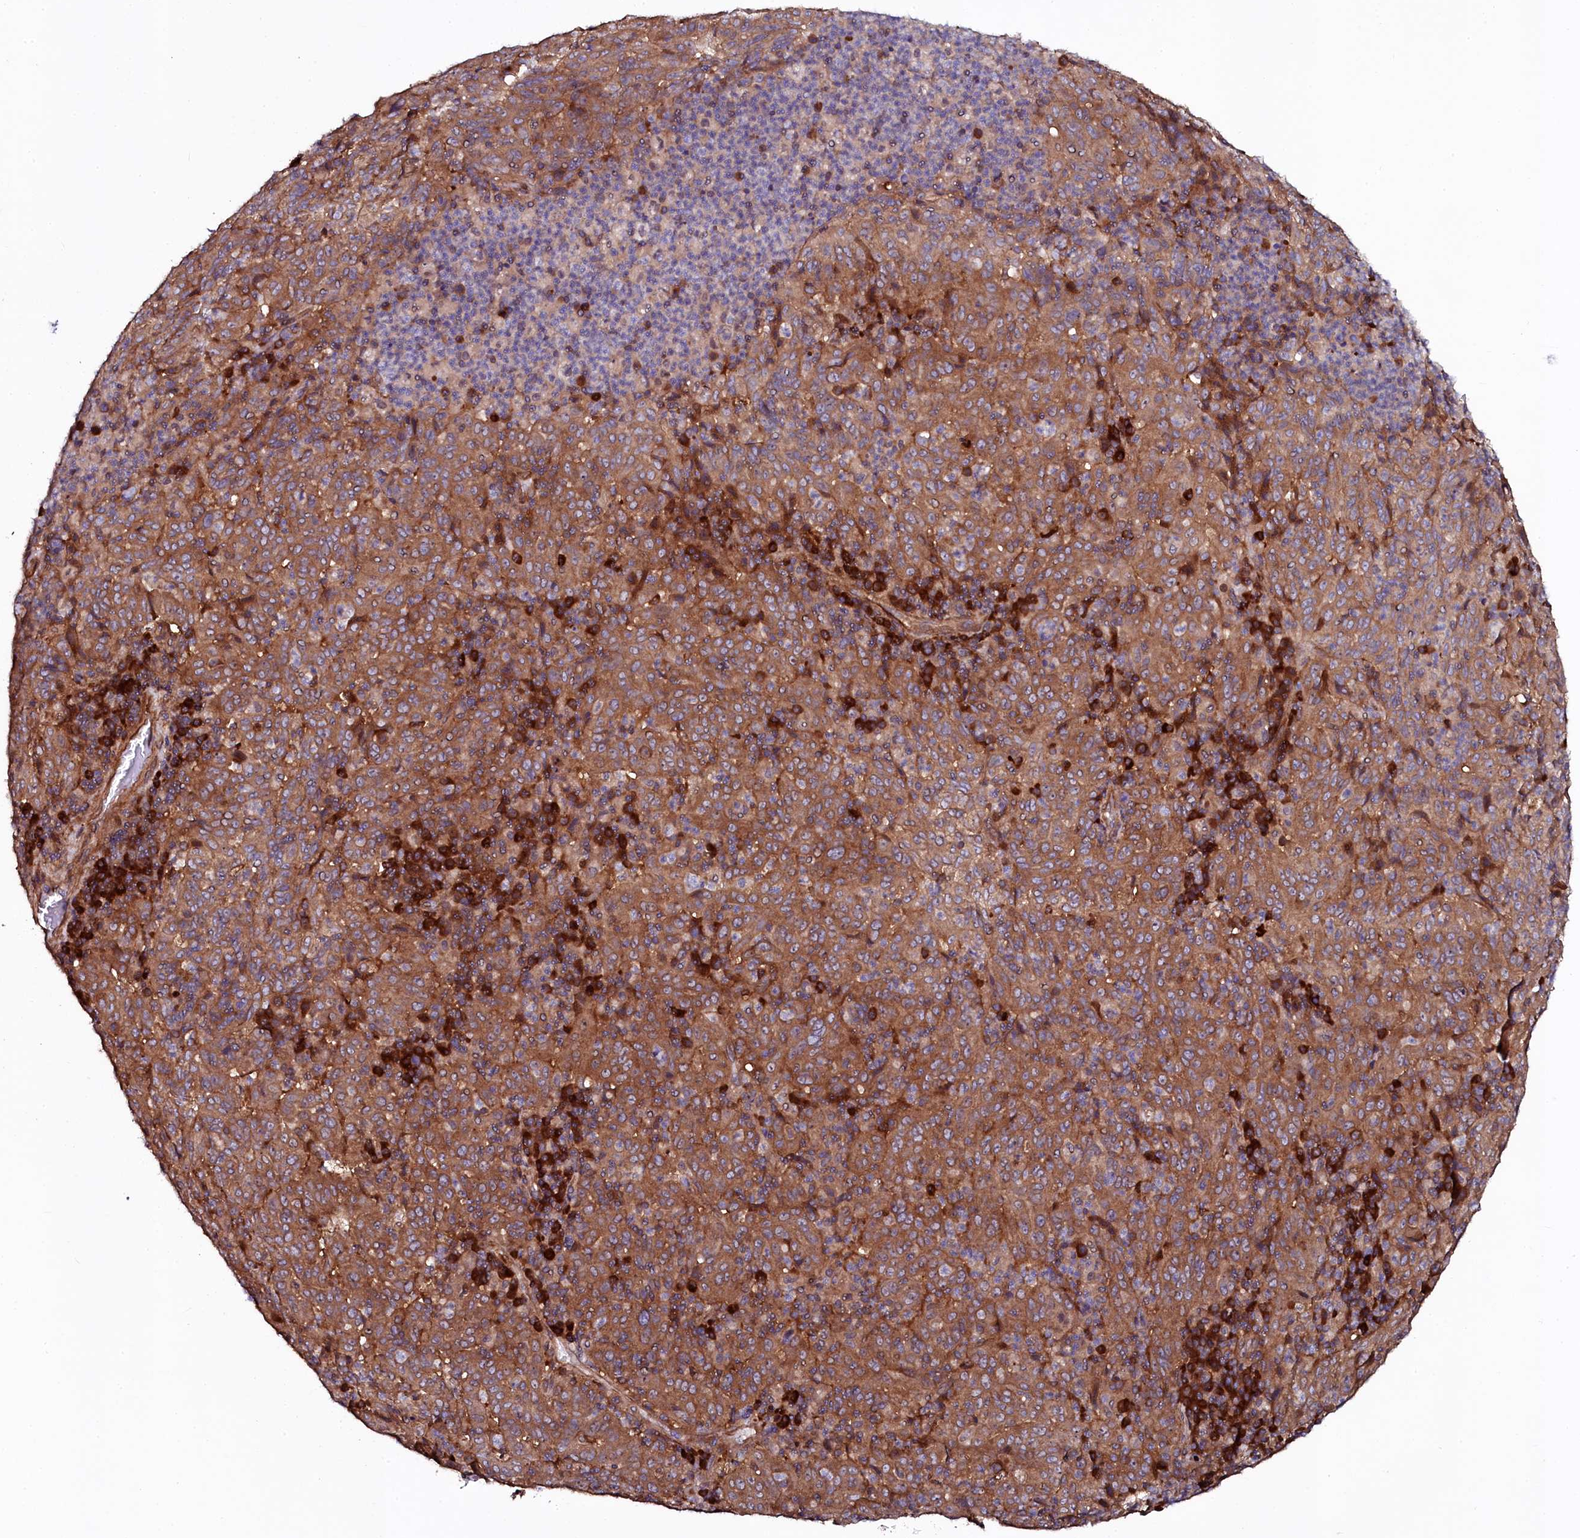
{"staining": {"intensity": "moderate", "quantity": ">75%", "location": "cytoplasmic/membranous"}, "tissue": "pancreatic cancer", "cell_type": "Tumor cells", "image_type": "cancer", "snomed": [{"axis": "morphology", "description": "Adenocarcinoma, NOS"}, {"axis": "topography", "description": "Pancreas"}], "caption": "Adenocarcinoma (pancreatic) was stained to show a protein in brown. There is medium levels of moderate cytoplasmic/membranous positivity in approximately >75% of tumor cells.", "gene": "USPL1", "patient": {"sex": "male", "age": 63}}